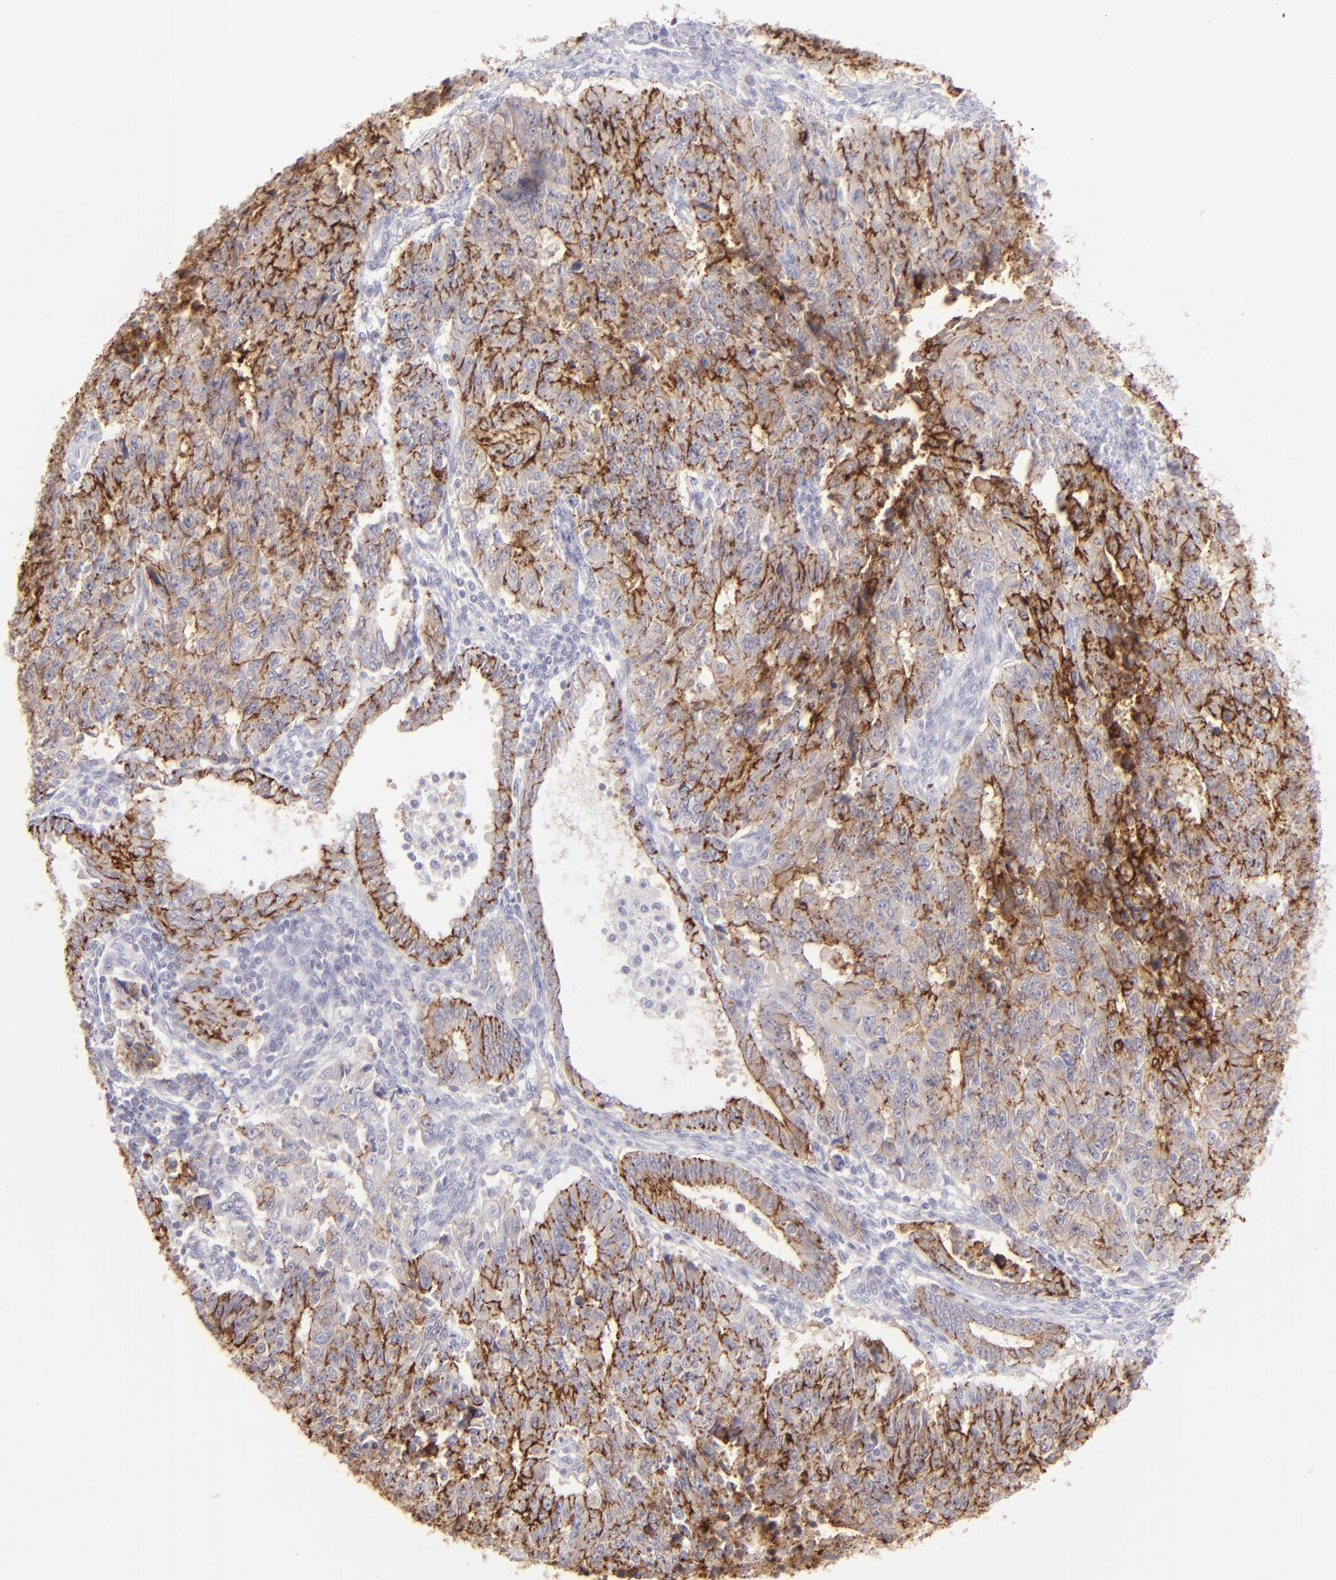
{"staining": {"intensity": "moderate", "quantity": ">75%", "location": "cytoplasmic/membranous"}, "tissue": "endometrial cancer", "cell_type": "Tumor cells", "image_type": "cancer", "snomed": [{"axis": "morphology", "description": "Adenocarcinoma, NOS"}, {"axis": "topography", "description": "Endometrium"}], "caption": "A medium amount of moderate cytoplasmic/membranous positivity is present in about >75% of tumor cells in endometrial adenocarcinoma tissue. (DAB (3,3'-diaminobenzidine) = brown stain, brightfield microscopy at high magnification).", "gene": "CLDN4", "patient": {"sex": "female", "age": 42}}